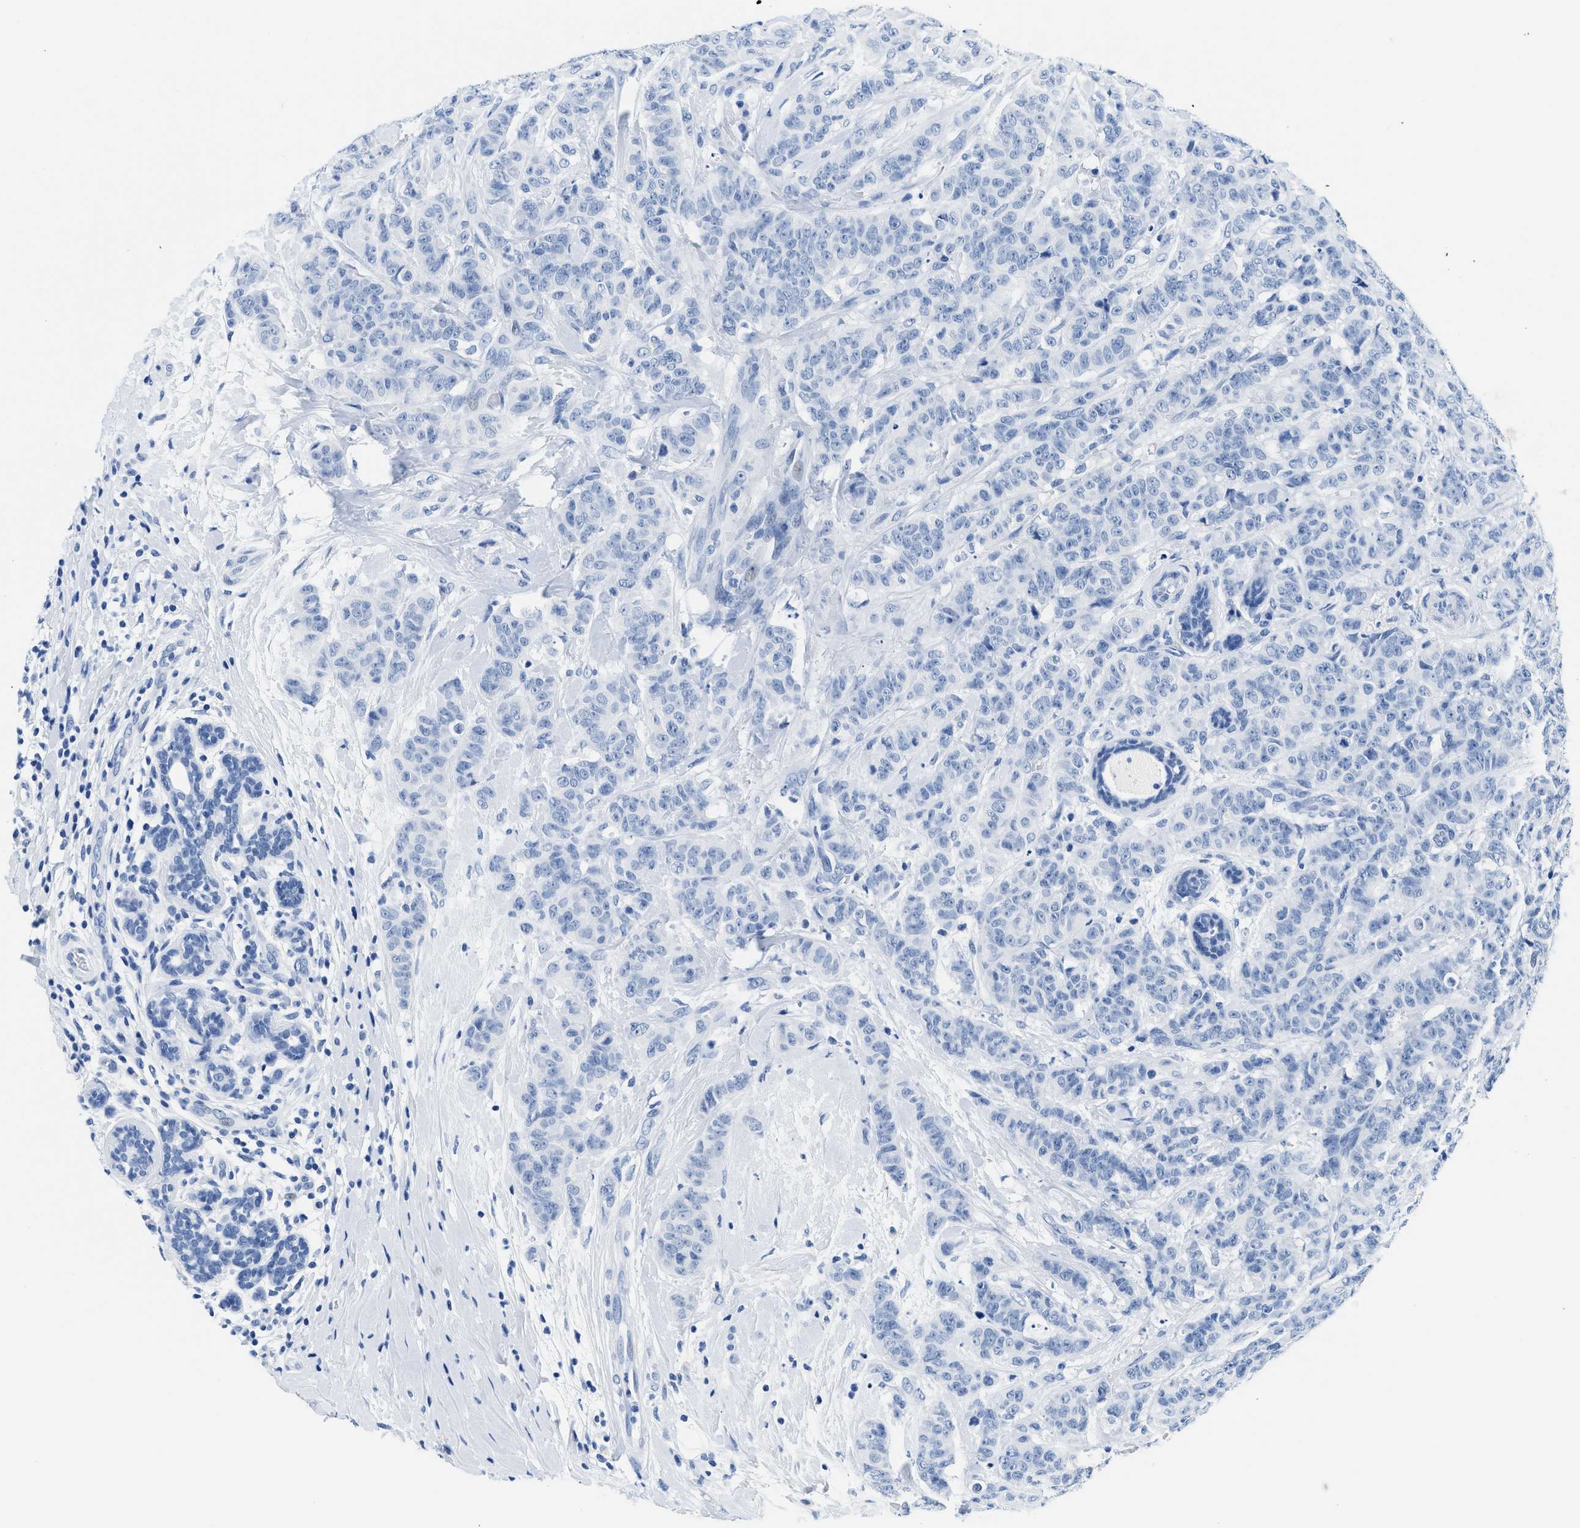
{"staining": {"intensity": "negative", "quantity": "none", "location": "none"}, "tissue": "breast cancer", "cell_type": "Tumor cells", "image_type": "cancer", "snomed": [{"axis": "morphology", "description": "Normal tissue, NOS"}, {"axis": "morphology", "description": "Duct carcinoma"}, {"axis": "topography", "description": "Breast"}], "caption": "Immunohistochemistry (IHC) histopathology image of human breast cancer stained for a protein (brown), which displays no staining in tumor cells. (DAB (3,3'-diaminobenzidine) IHC visualized using brightfield microscopy, high magnification).", "gene": "GSN", "patient": {"sex": "female", "age": 40}}